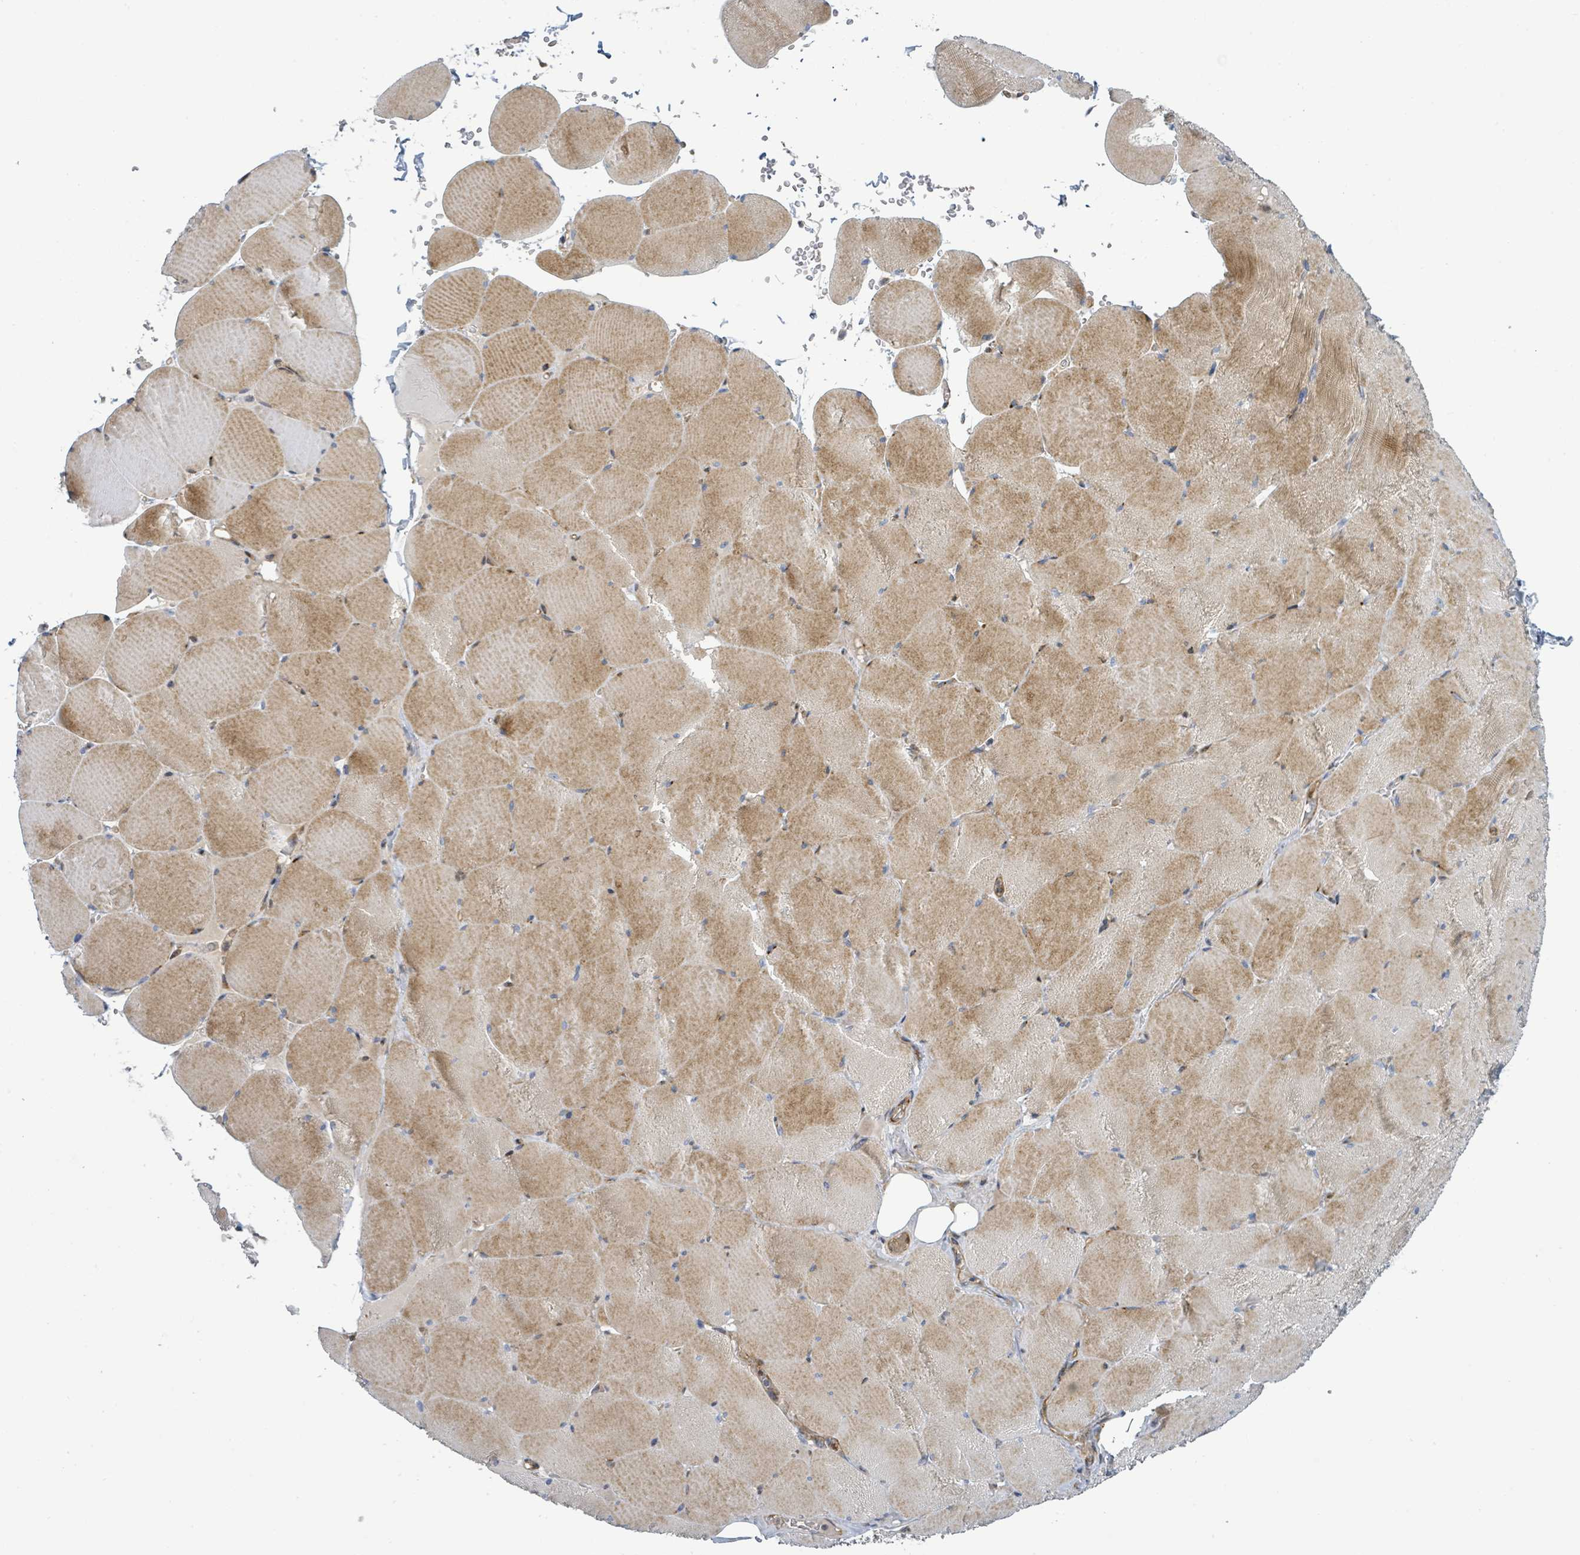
{"staining": {"intensity": "moderate", "quantity": "25%-75%", "location": "cytoplasmic/membranous"}, "tissue": "skeletal muscle", "cell_type": "Myocytes", "image_type": "normal", "snomed": [{"axis": "morphology", "description": "Normal tissue, NOS"}, {"axis": "topography", "description": "Skeletal muscle"}, {"axis": "topography", "description": "Head-Neck"}], "caption": "Immunohistochemistry staining of unremarkable skeletal muscle, which displays medium levels of moderate cytoplasmic/membranous positivity in approximately 25%-75% of myocytes indicating moderate cytoplasmic/membranous protein staining. The staining was performed using DAB (brown) for protein detection and nuclei were counterstained in hematoxylin (blue).", "gene": "CFAP210", "patient": {"sex": "male", "age": 66}}